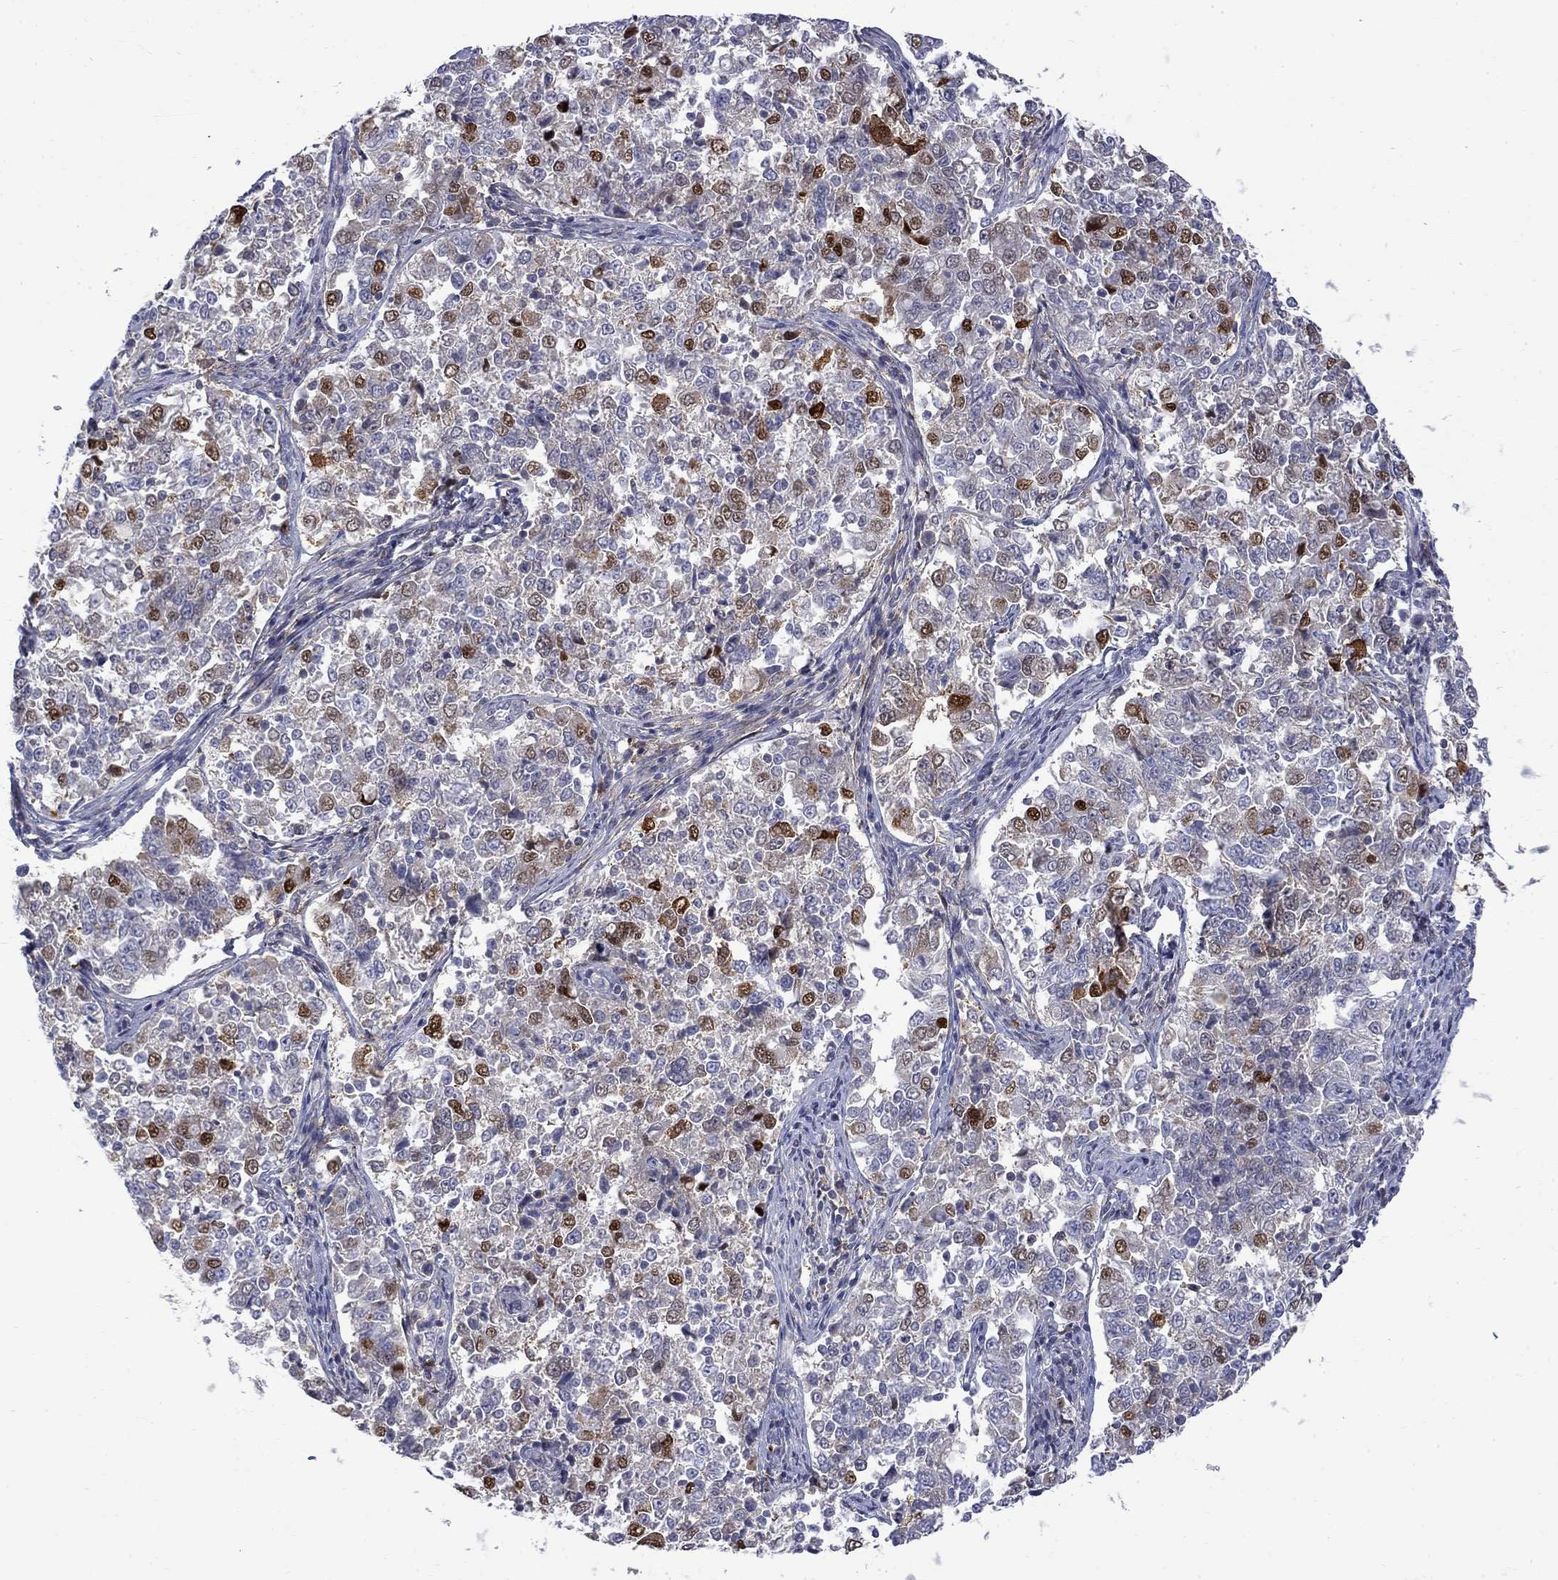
{"staining": {"intensity": "strong", "quantity": "<25%", "location": "cytoplasmic/membranous,nuclear"}, "tissue": "endometrial cancer", "cell_type": "Tumor cells", "image_type": "cancer", "snomed": [{"axis": "morphology", "description": "Adenocarcinoma, NOS"}, {"axis": "topography", "description": "Endometrium"}], "caption": "Immunohistochemistry of endometrial cancer (adenocarcinoma) demonstrates medium levels of strong cytoplasmic/membranous and nuclear positivity in approximately <25% of tumor cells. The staining was performed using DAB, with brown indicating positive protein expression. Nuclei are stained blue with hematoxylin.", "gene": "PCBP3", "patient": {"sex": "female", "age": 43}}